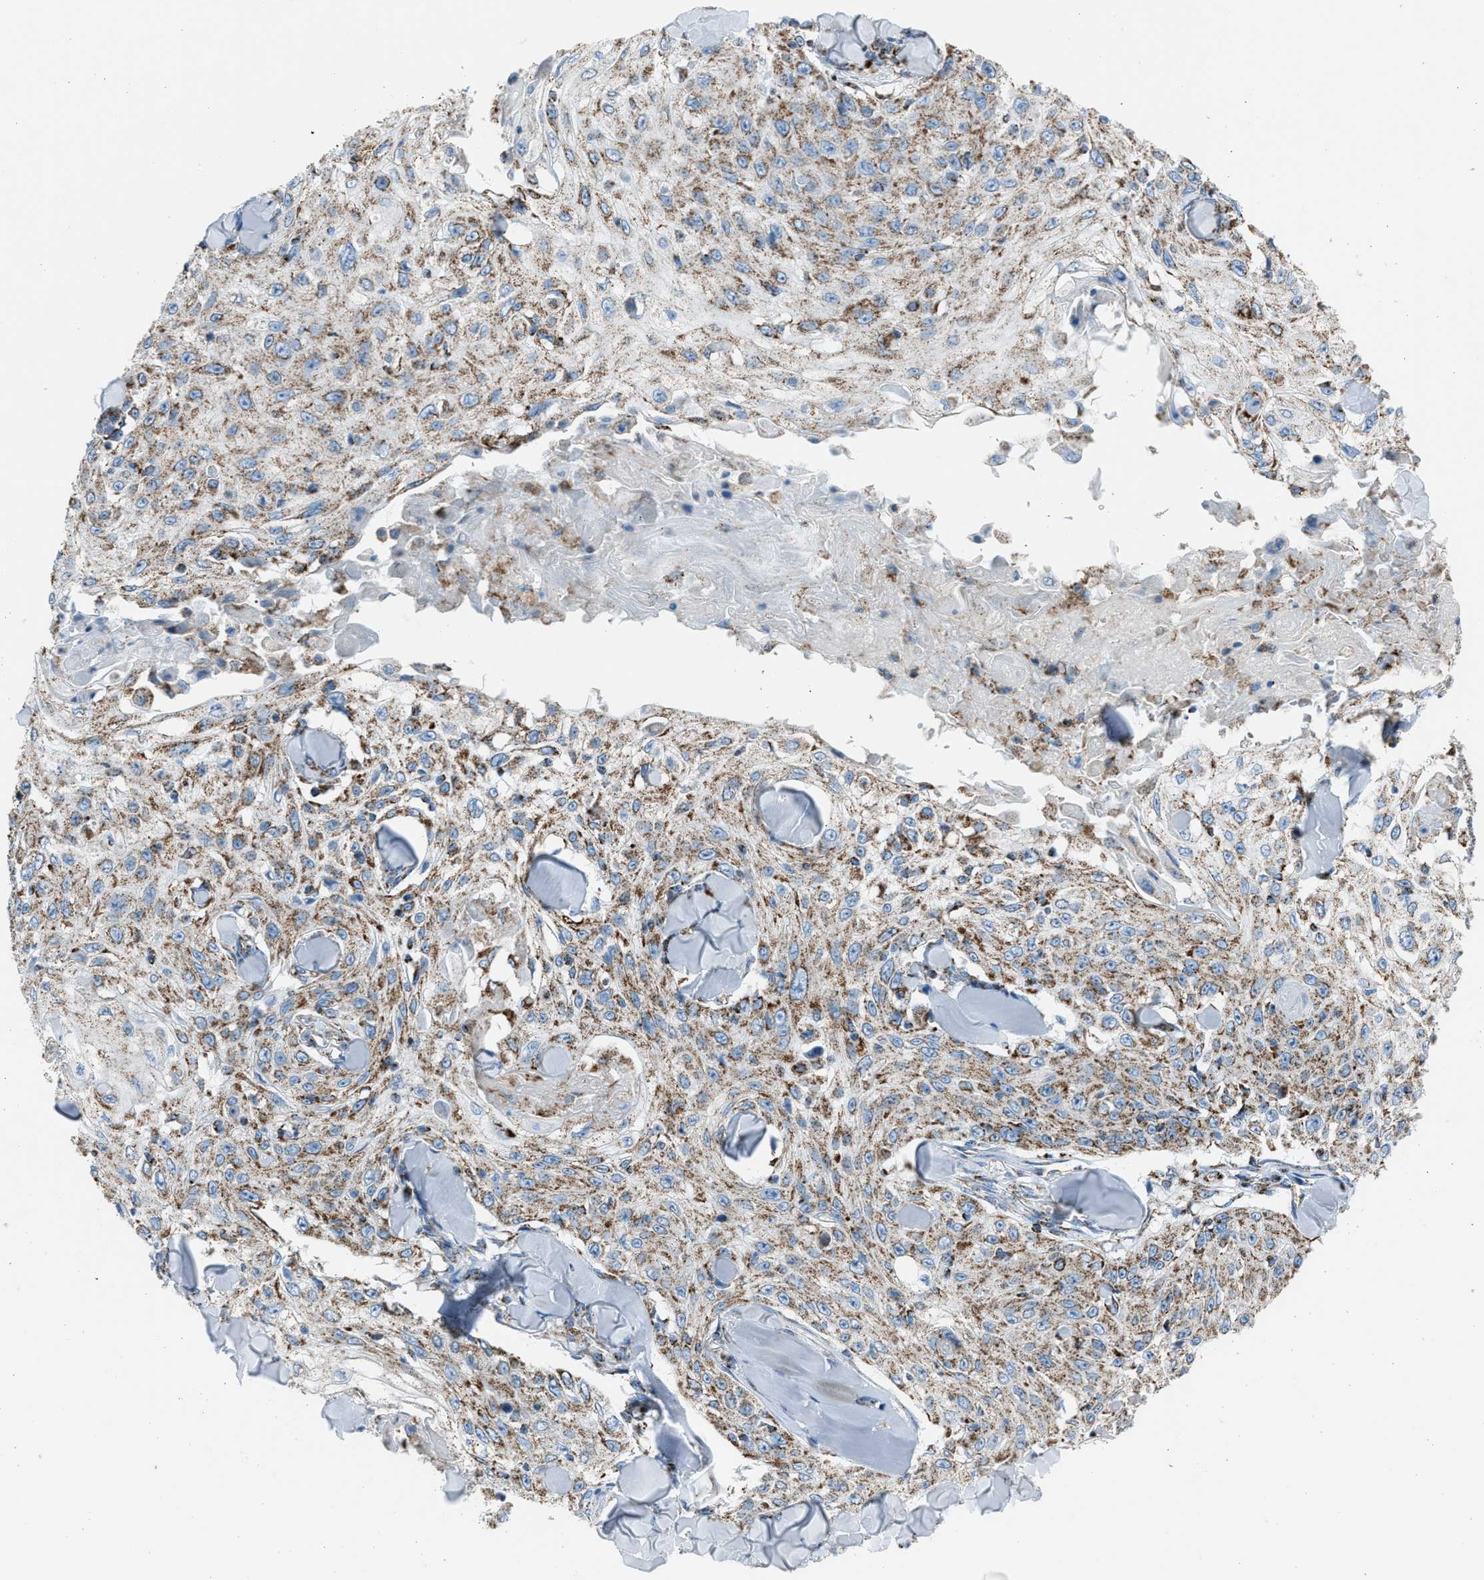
{"staining": {"intensity": "moderate", "quantity": ">75%", "location": "cytoplasmic/membranous"}, "tissue": "skin cancer", "cell_type": "Tumor cells", "image_type": "cancer", "snomed": [{"axis": "morphology", "description": "Squamous cell carcinoma, NOS"}, {"axis": "topography", "description": "Skin"}], "caption": "Human skin cancer stained with a brown dye reveals moderate cytoplasmic/membranous positive staining in about >75% of tumor cells.", "gene": "MDH2", "patient": {"sex": "male", "age": 86}}